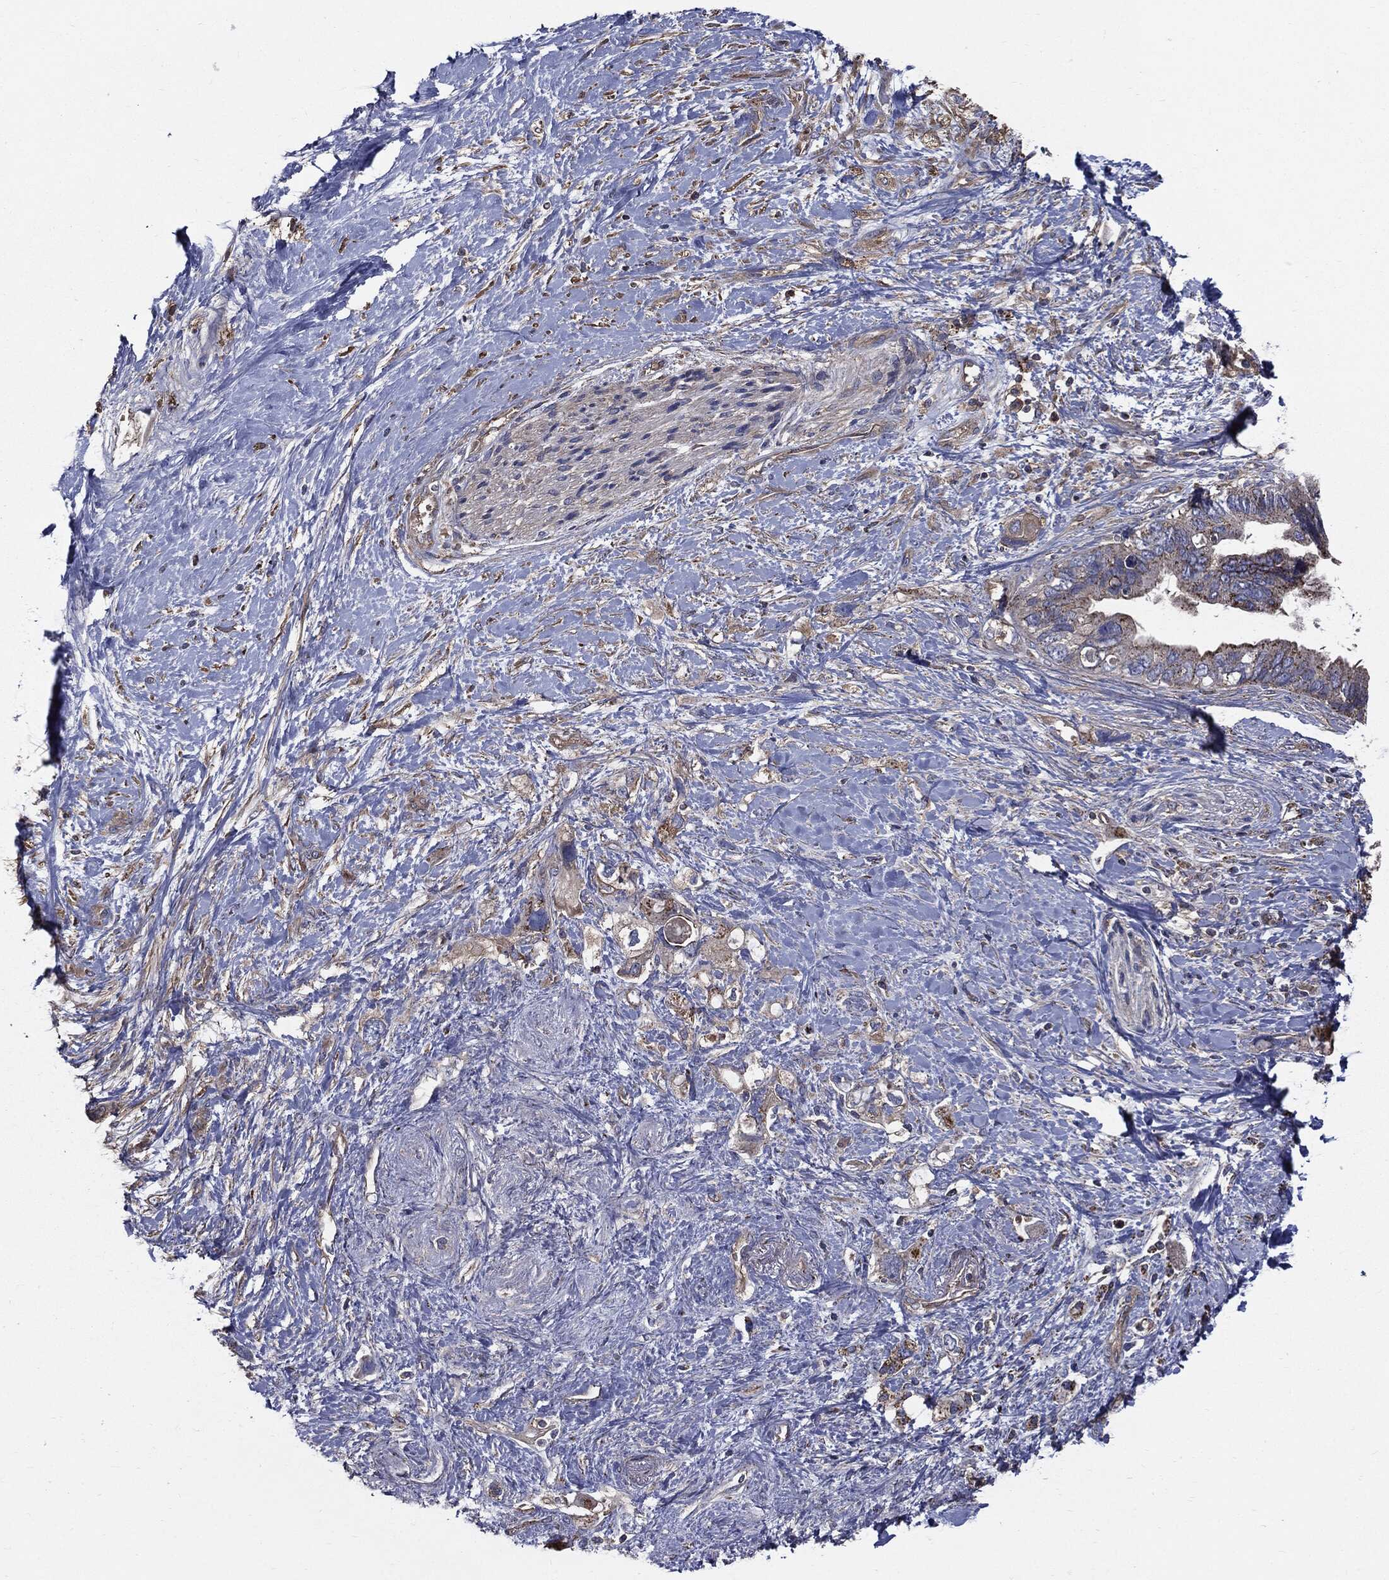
{"staining": {"intensity": "moderate", "quantity": "25%-75%", "location": "cytoplasmic/membranous"}, "tissue": "pancreatic cancer", "cell_type": "Tumor cells", "image_type": "cancer", "snomed": [{"axis": "morphology", "description": "Adenocarcinoma, NOS"}, {"axis": "topography", "description": "Pancreas"}], "caption": "Protein staining demonstrates moderate cytoplasmic/membranous staining in about 25%-75% of tumor cells in pancreatic cancer. Using DAB (brown) and hematoxylin (blue) stains, captured at high magnification using brightfield microscopy.", "gene": "PDCD6IP", "patient": {"sex": "female", "age": 56}}